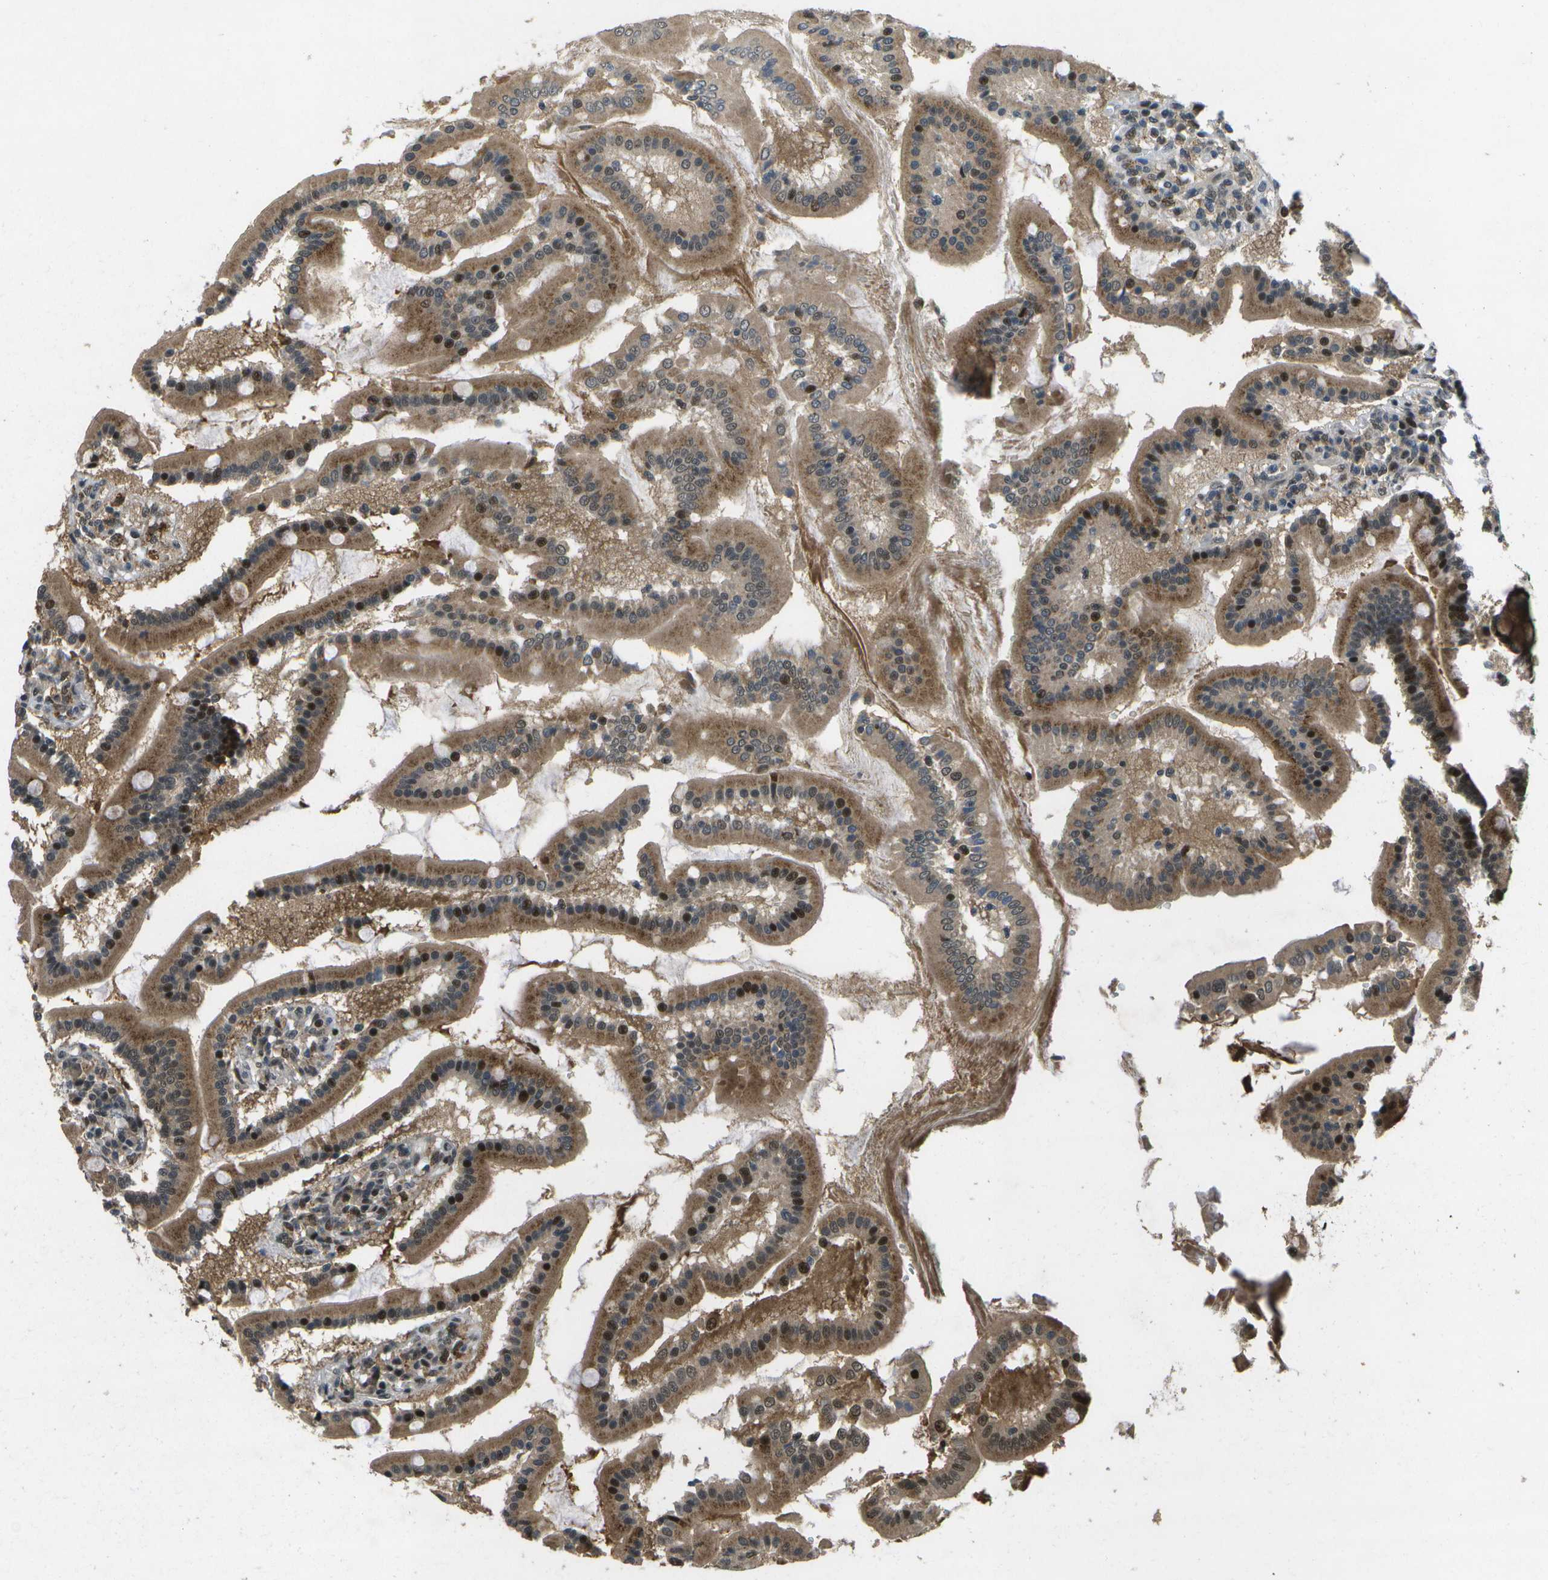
{"staining": {"intensity": "strong", "quantity": ">75%", "location": "cytoplasmic/membranous,nuclear"}, "tissue": "duodenum", "cell_type": "Glandular cells", "image_type": "normal", "snomed": [{"axis": "morphology", "description": "Normal tissue, NOS"}, {"axis": "topography", "description": "Duodenum"}], "caption": "Immunohistochemistry (IHC) of unremarkable human duodenum shows high levels of strong cytoplasmic/membranous,nuclear expression in approximately >75% of glandular cells. Nuclei are stained in blue.", "gene": "GANC", "patient": {"sex": "male", "age": 50}}